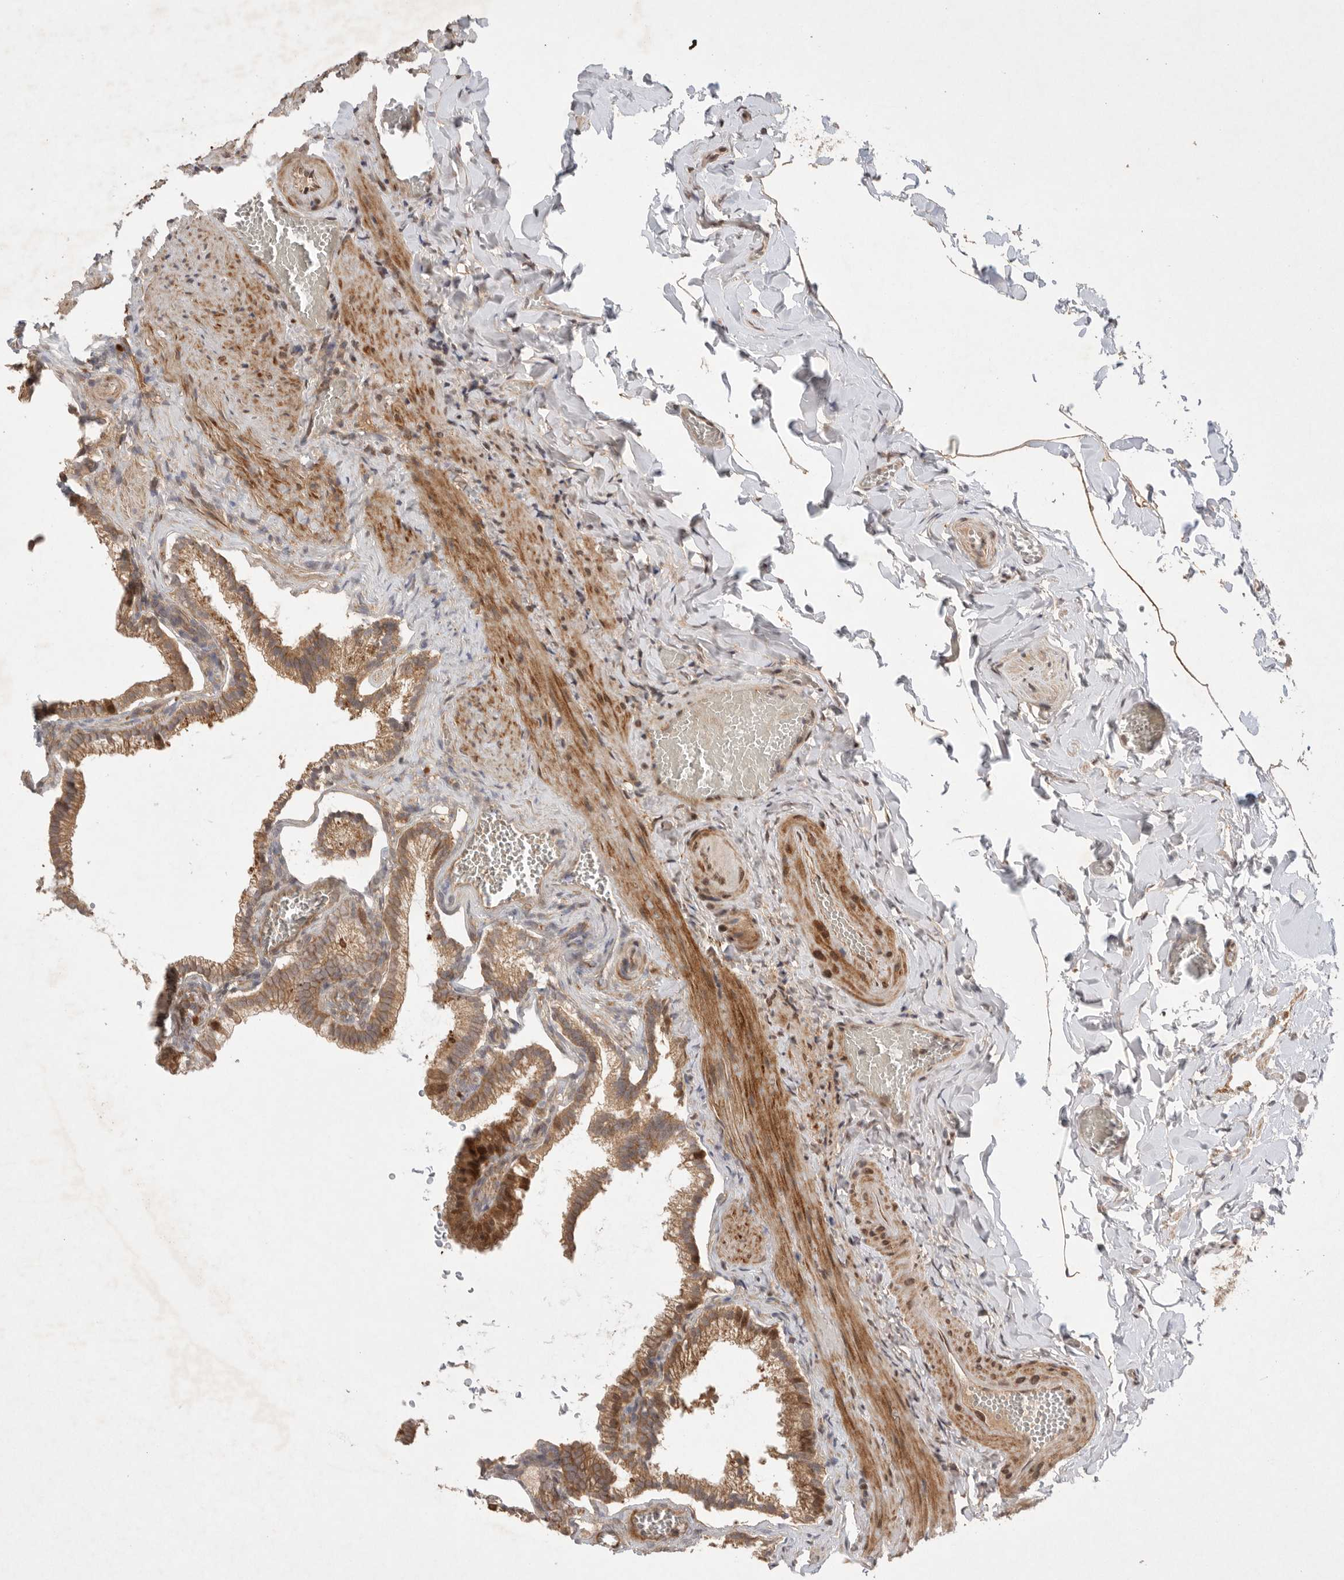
{"staining": {"intensity": "moderate", "quantity": ">75%", "location": "cytoplasmic/membranous,nuclear"}, "tissue": "gallbladder", "cell_type": "Glandular cells", "image_type": "normal", "snomed": [{"axis": "morphology", "description": "Normal tissue, NOS"}, {"axis": "topography", "description": "Gallbladder"}], "caption": "About >75% of glandular cells in benign gallbladder show moderate cytoplasmic/membranous,nuclear protein positivity as visualized by brown immunohistochemical staining.", "gene": "LEMD3", "patient": {"sex": "male", "age": 38}}